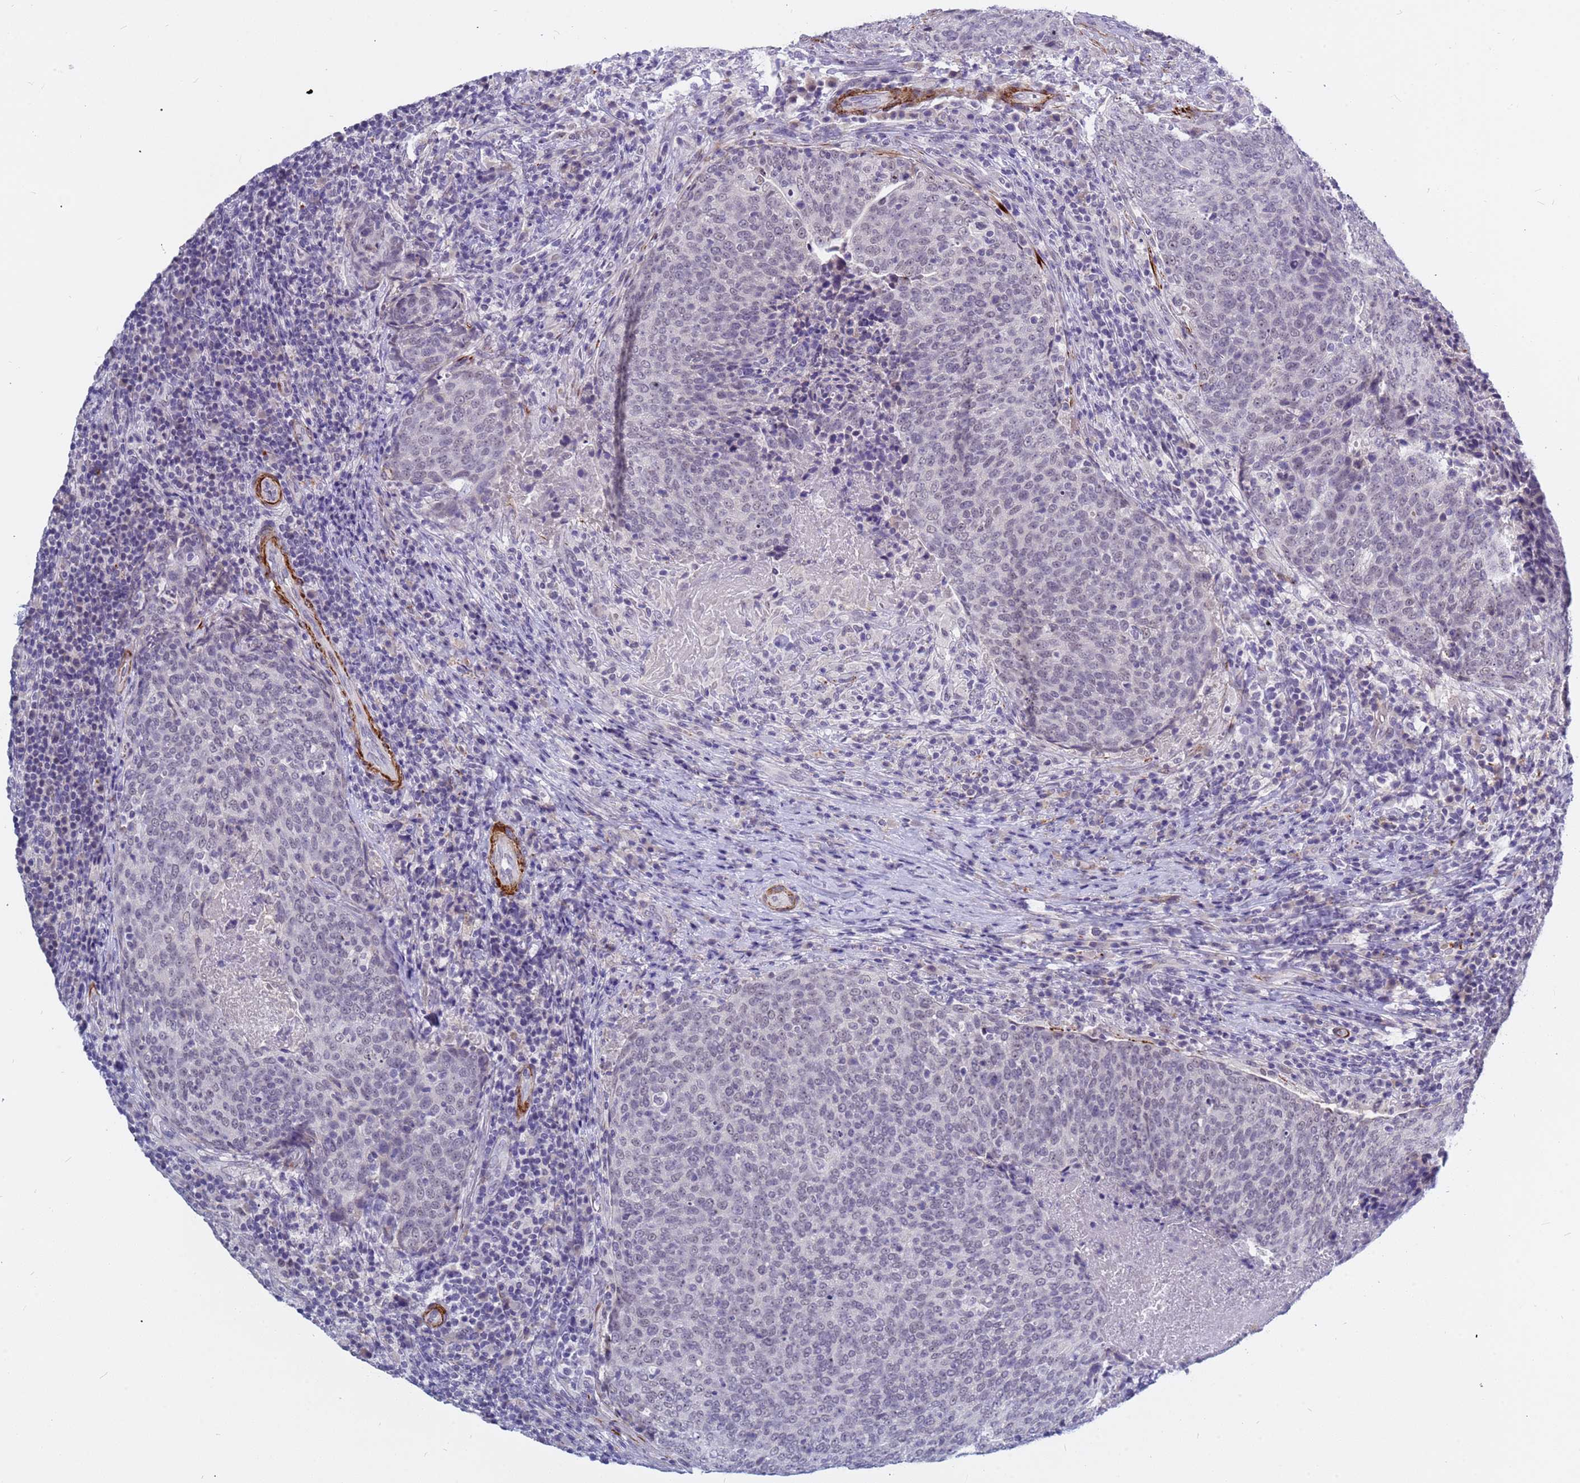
{"staining": {"intensity": "weak", "quantity": "<25%", "location": "nuclear"}, "tissue": "head and neck cancer", "cell_type": "Tumor cells", "image_type": "cancer", "snomed": [{"axis": "morphology", "description": "Squamous cell carcinoma, NOS"}, {"axis": "morphology", "description": "Squamous cell carcinoma, metastatic, NOS"}, {"axis": "topography", "description": "Lymph node"}, {"axis": "topography", "description": "Head-Neck"}], "caption": "Immunohistochemistry photomicrograph of human head and neck metastatic squamous cell carcinoma stained for a protein (brown), which displays no expression in tumor cells.", "gene": "CXorf65", "patient": {"sex": "male", "age": 62}}